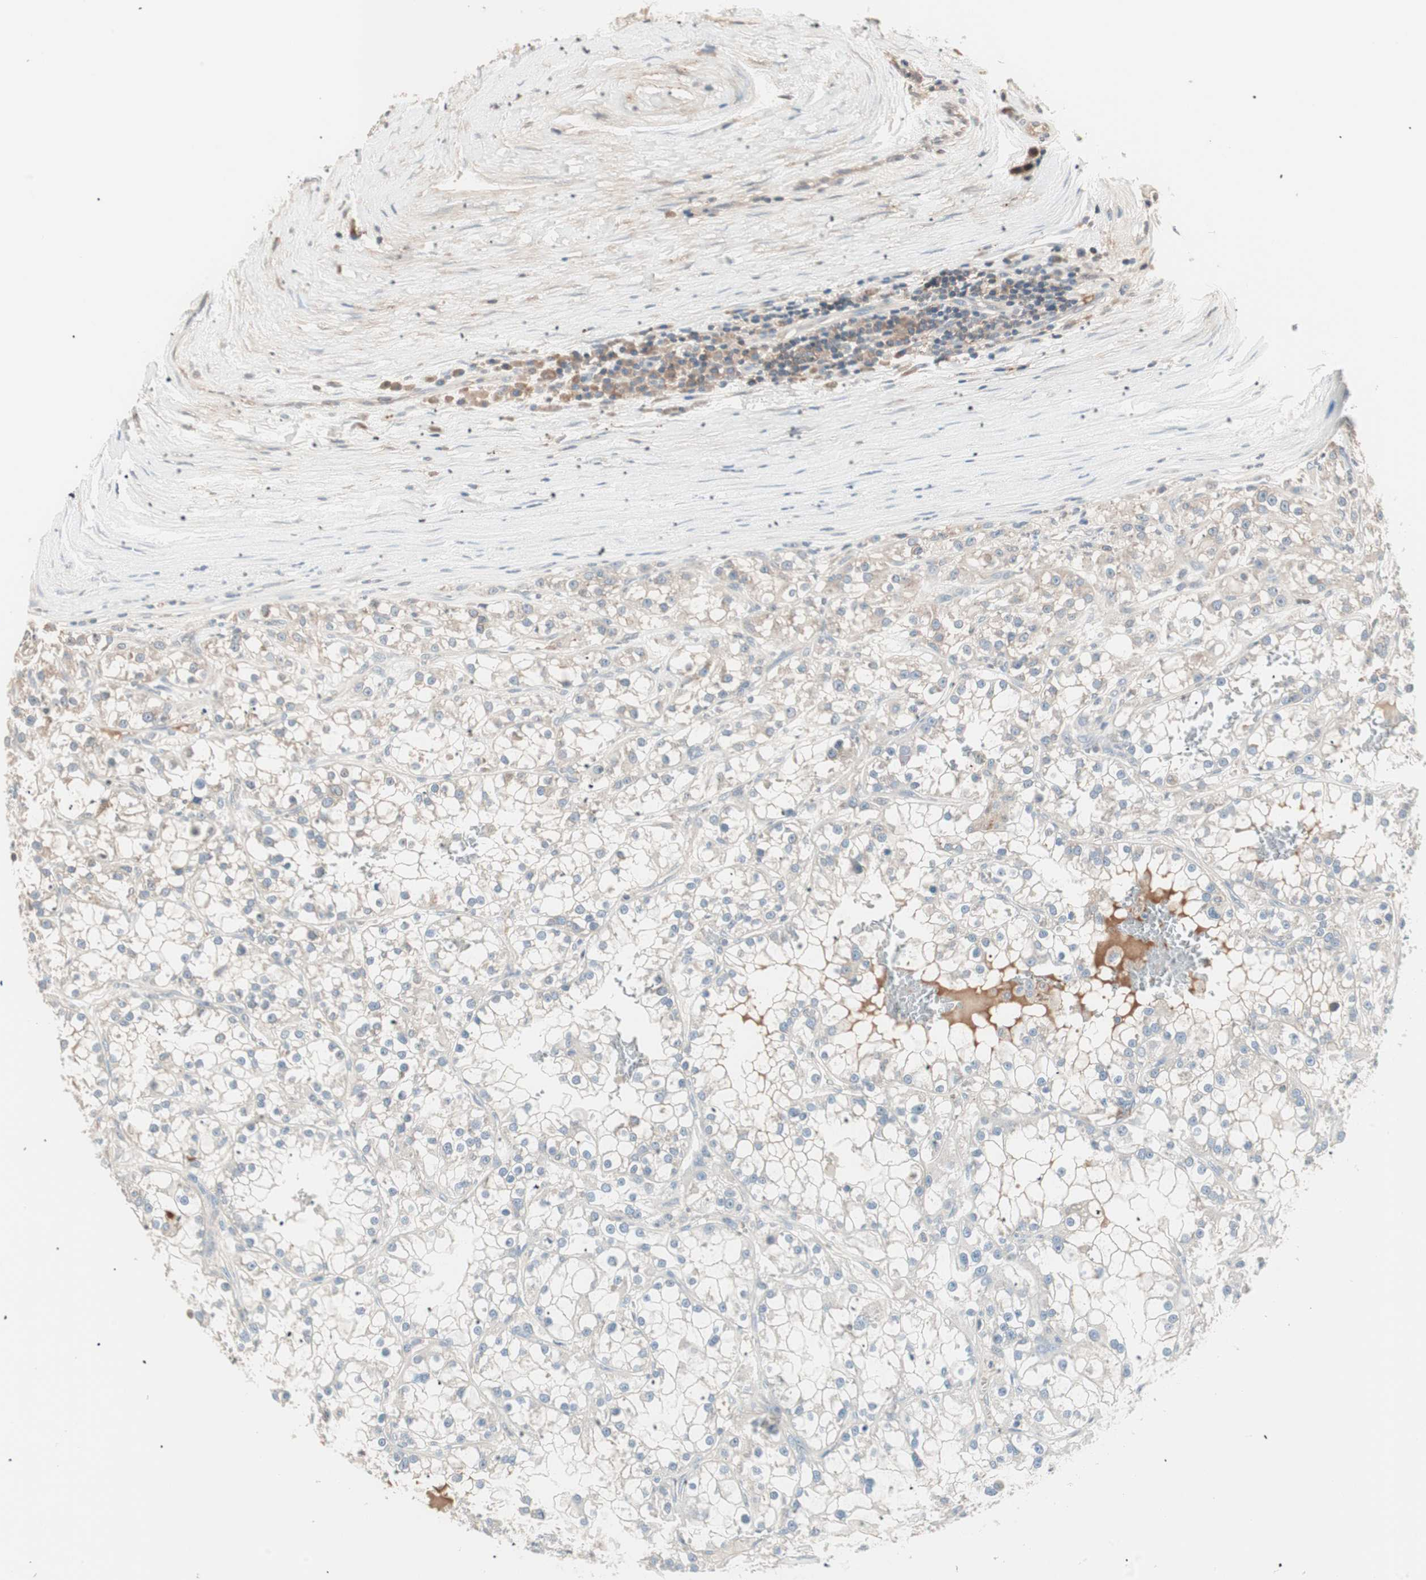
{"staining": {"intensity": "weak", "quantity": "<25%", "location": "cytoplasmic/membranous"}, "tissue": "renal cancer", "cell_type": "Tumor cells", "image_type": "cancer", "snomed": [{"axis": "morphology", "description": "Adenocarcinoma, NOS"}, {"axis": "topography", "description": "Kidney"}], "caption": "The immunohistochemistry histopathology image has no significant staining in tumor cells of adenocarcinoma (renal) tissue. (Immunohistochemistry (ihc), brightfield microscopy, high magnification).", "gene": "RAD54B", "patient": {"sex": "female", "age": 52}}